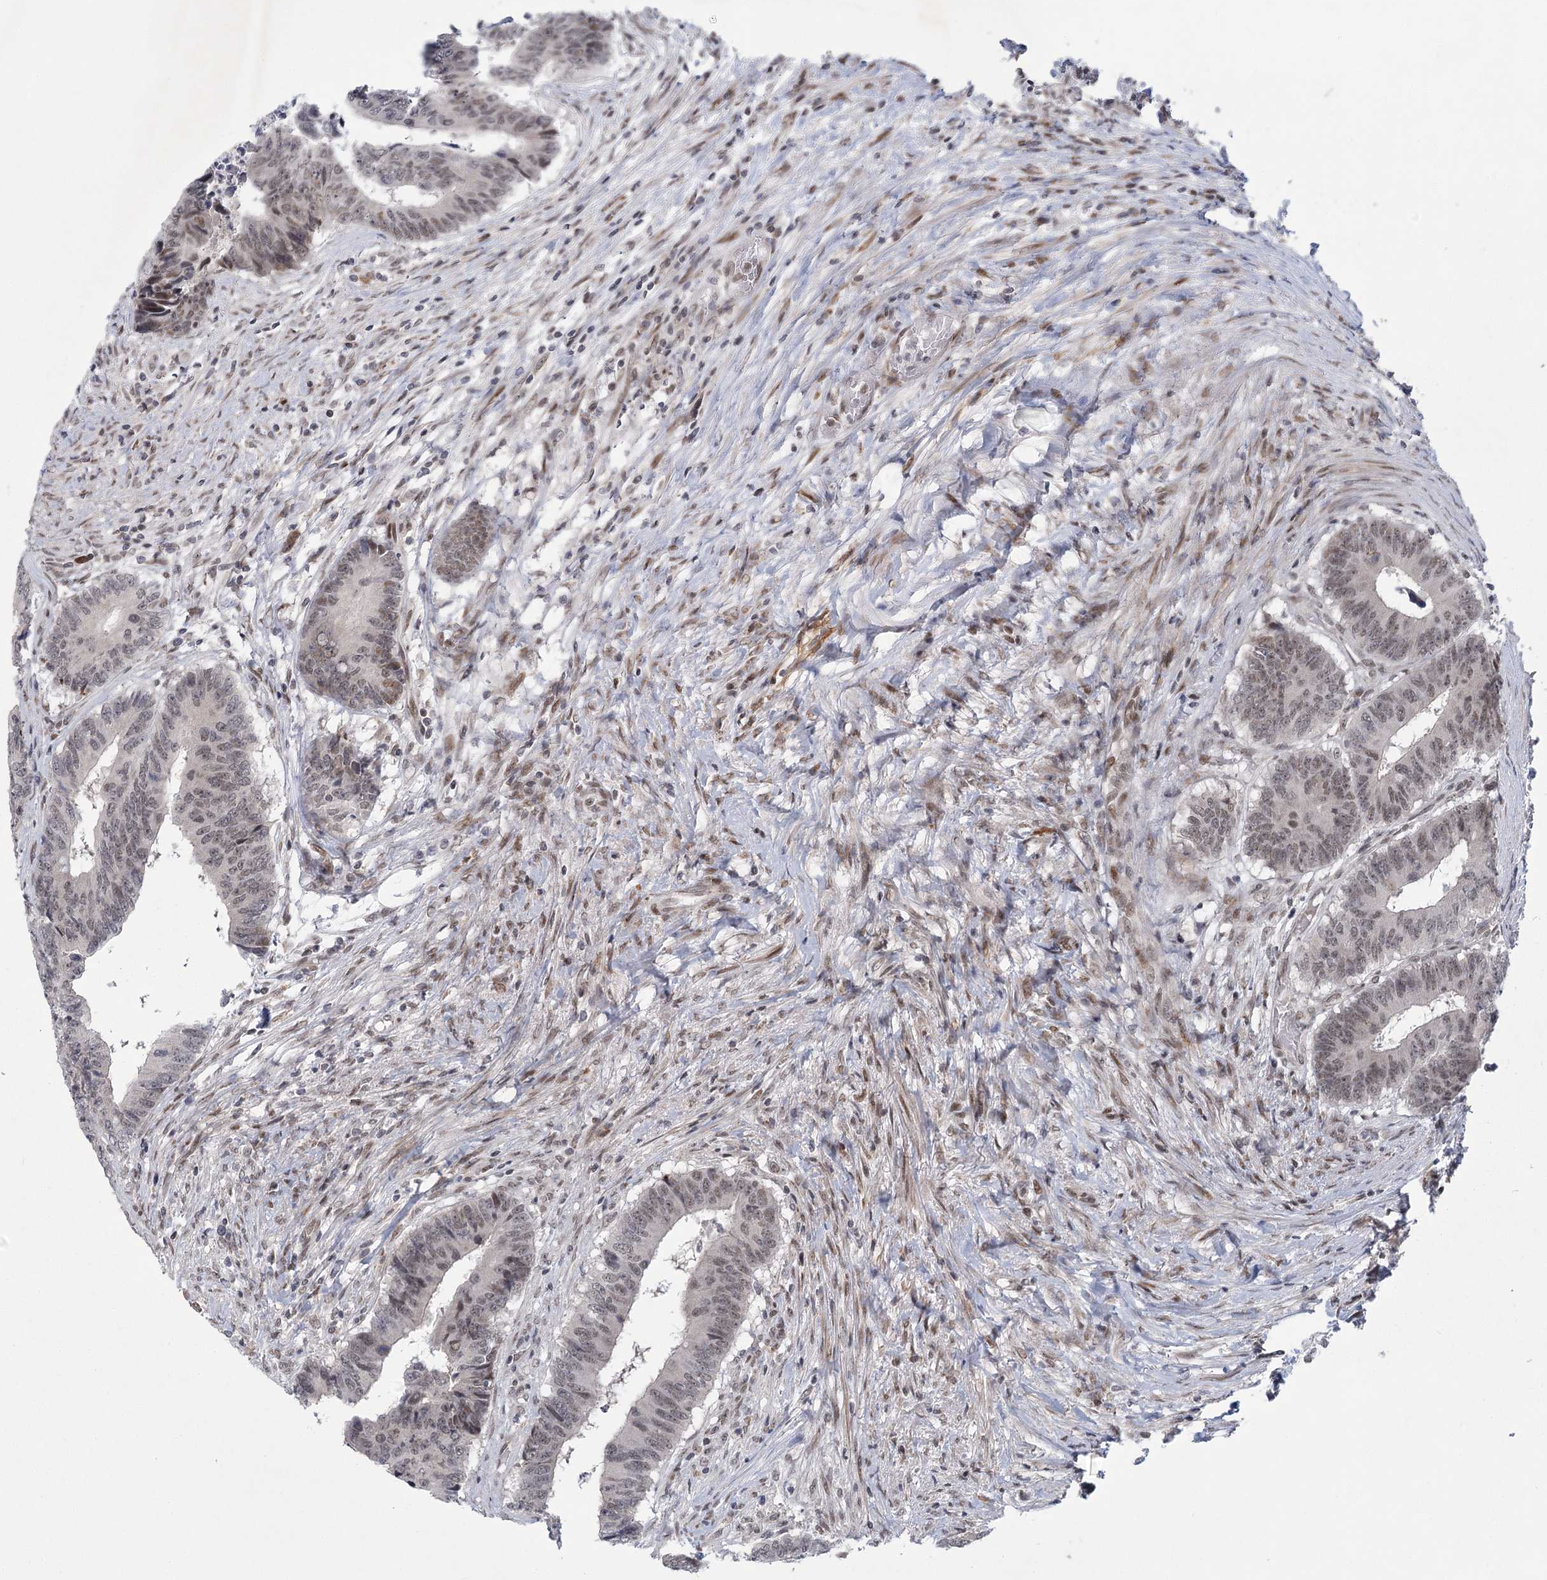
{"staining": {"intensity": "weak", "quantity": ">75%", "location": "nuclear"}, "tissue": "colorectal cancer", "cell_type": "Tumor cells", "image_type": "cancer", "snomed": [{"axis": "morphology", "description": "Adenocarcinoma, NOS"}, {"axis": "topography", "description": "Rectum"}], "caption": "Colorectal adenocarcinoma stained with a protein marker shows weak staining in tumor cells.", "gene": "CIB4", "patient": {"sex": "male", "age": 84}}